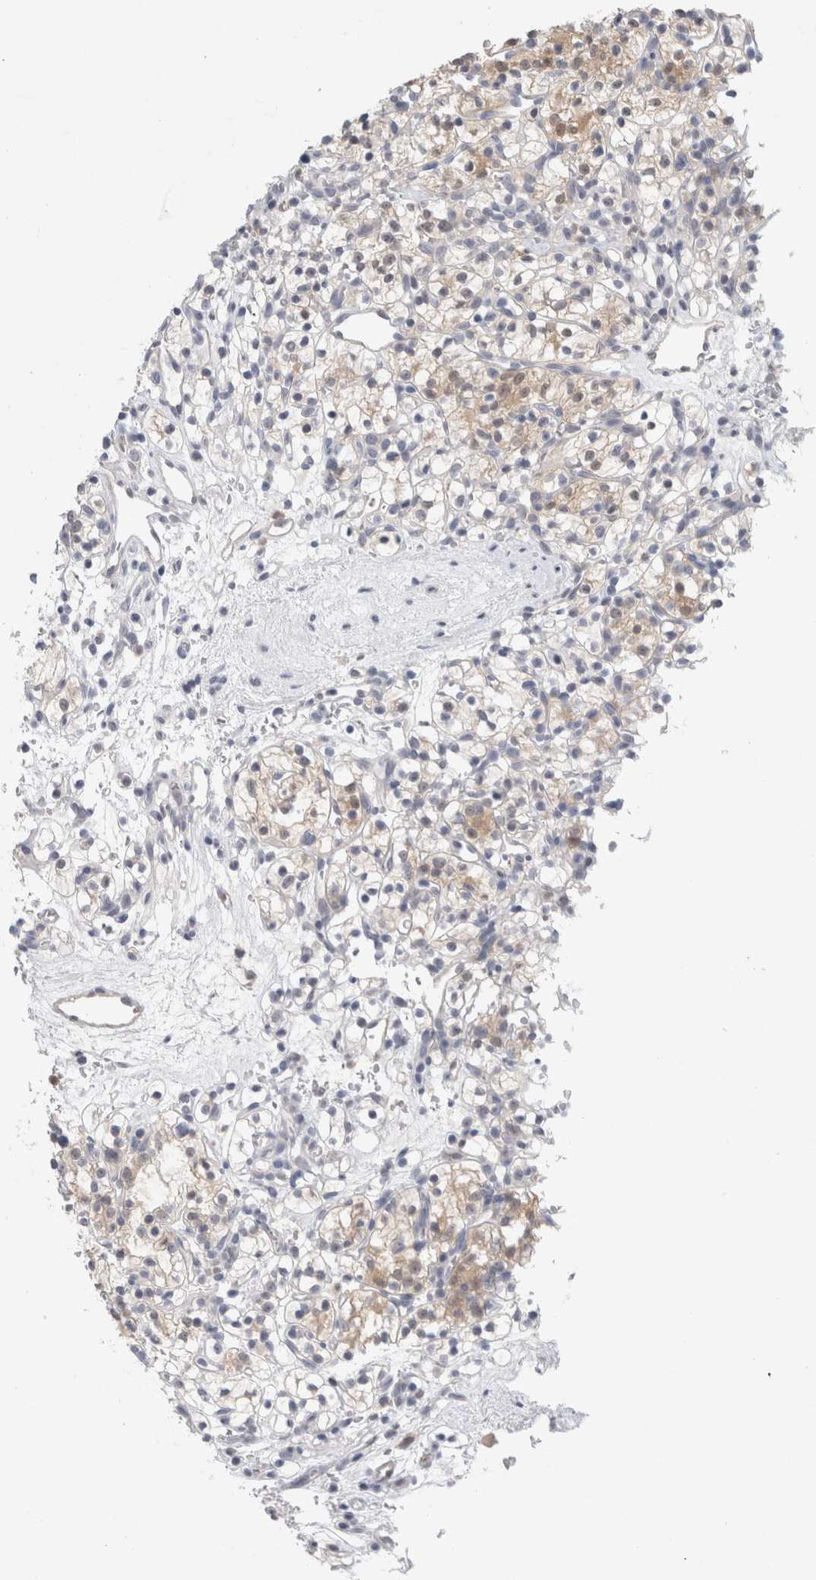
{"staining": {"intensity": "weak", "quantity": "<25%", "location": "cytoplasmic/membranous"}, "tissue": "renal cancer", "cell_type": "Tumor cells", "image_type": "cancer", "snomed": [{"axis": "morphology", "description": "Adenocarcinoma, NOS"}, {"axis": "topography", "description": "Kidney"}], "caption": "This is a photomicrograph of IHC staining of adenocarcinoma (renal), which shows no expression in tumor cells.", "gene": "CASP6", "patient": {"sex": "female", "age": 57}}